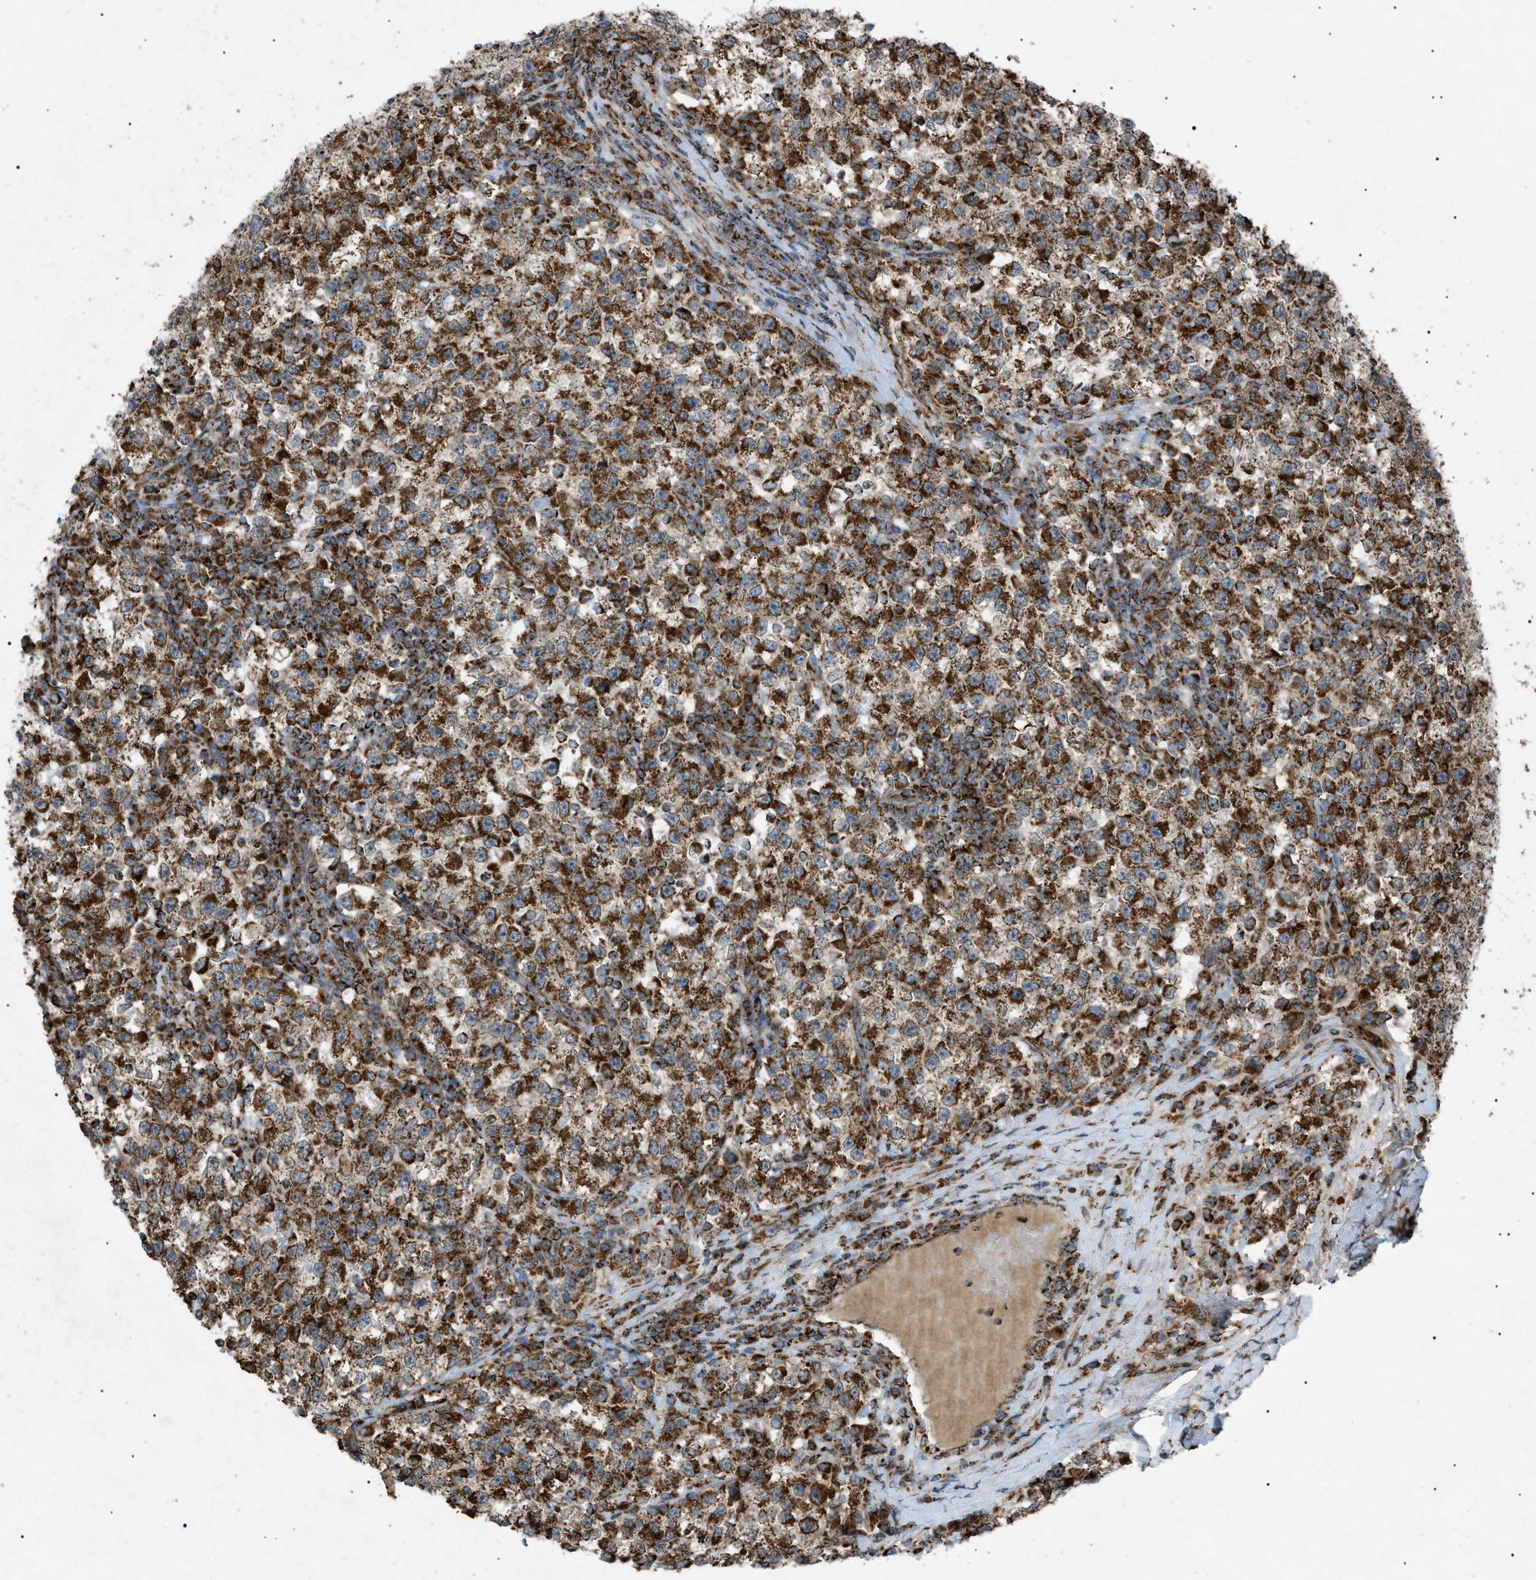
{"staining": {"intensity": "strong", "quantity": ">75%", "location": "cytoplasmic/membranous"}, "tissue": "testis cancer", "cell_type": "Tumor cells", "image_type": "cancer", "snomed": [{"axis": "morphology", "description": "Seminoma, NOS"}, {"axis": "topography", "description": "Testis"}], "caption": "Strong cytoplasmic/membranous protein staining is identified in approximately >75% of tumor cells in testis cancer (seminoma). Immunohistochemistry stains the protein of interest in brown and the nuclei are stained blue.", "gene": "C1GALT1C1", "patient": {"sex": "male", "age": 22}}